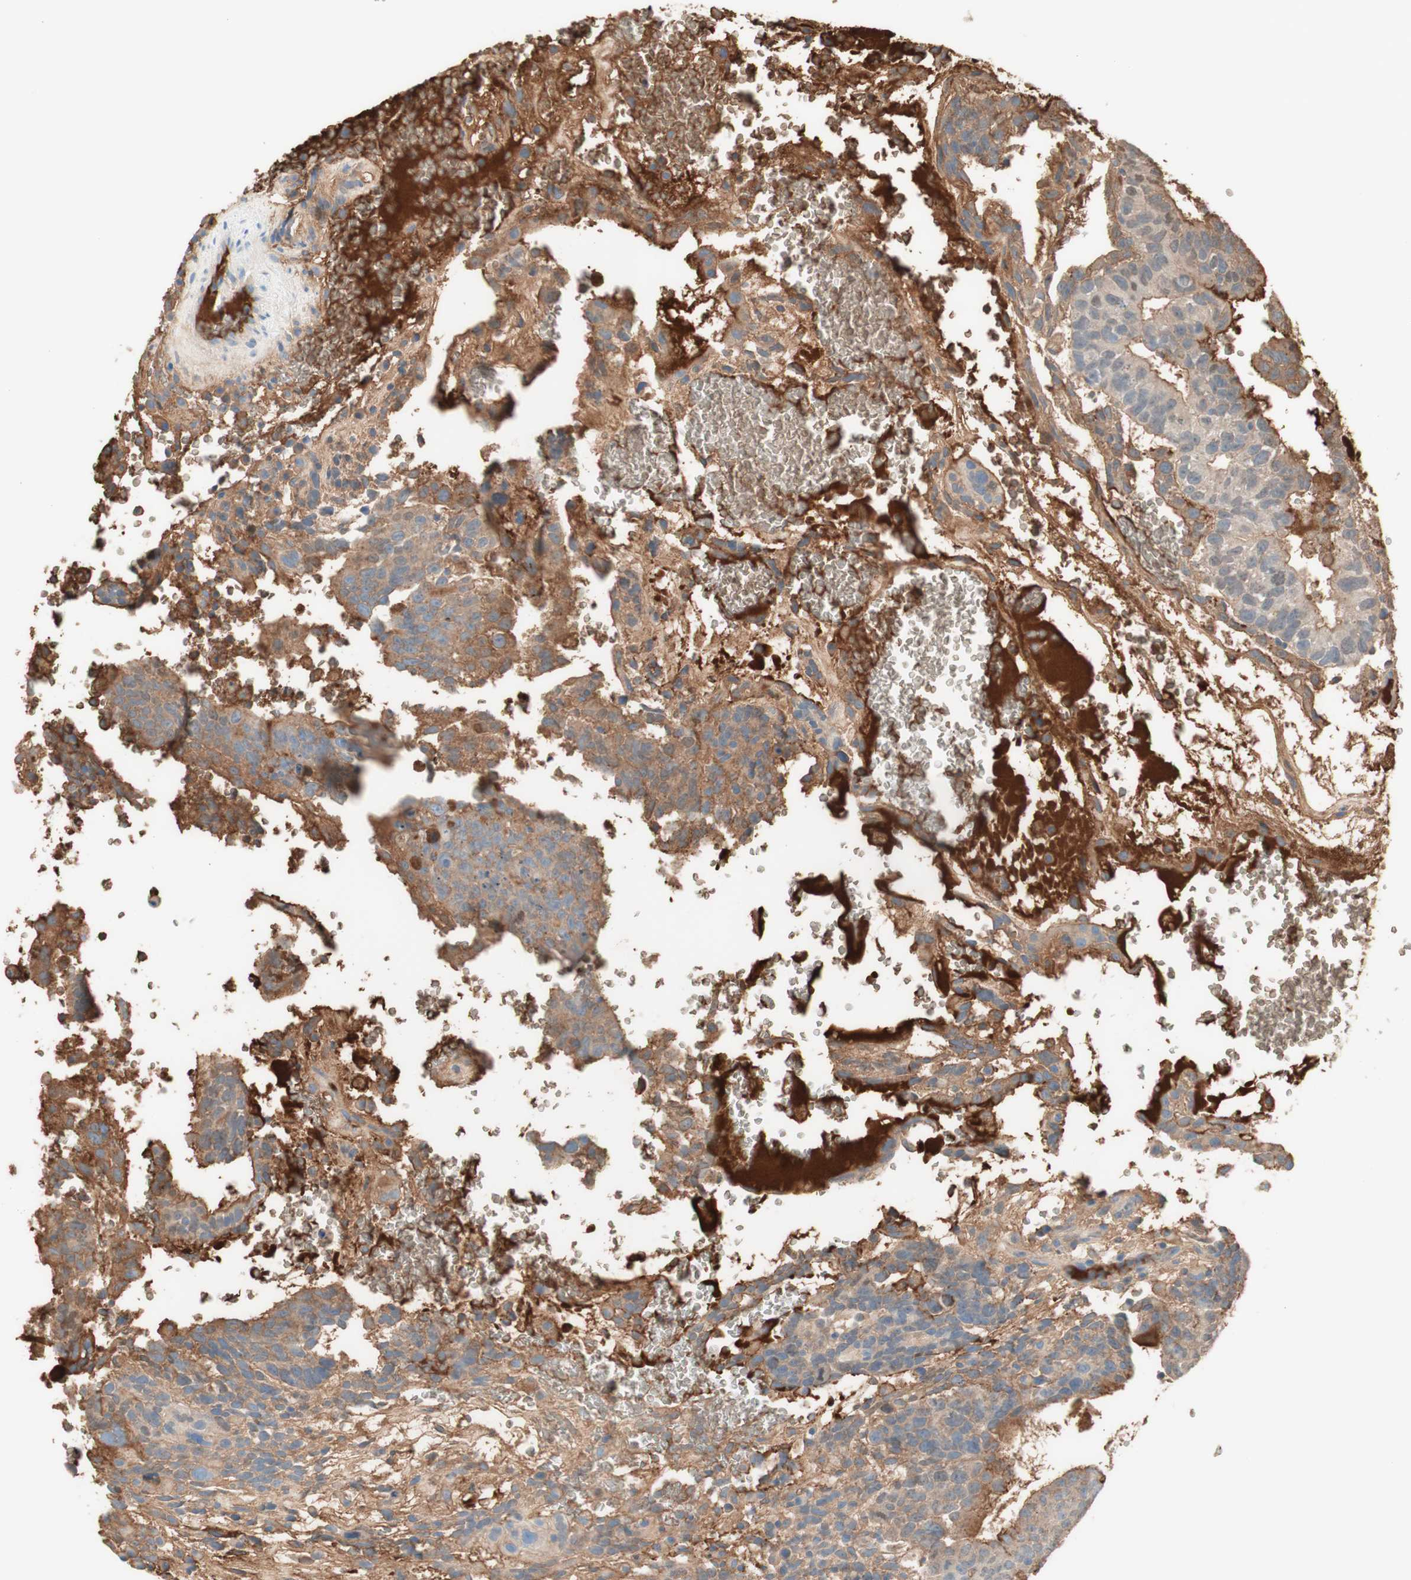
{"staining": {"intensity": "weak", "quantity": "25%-75%", "location": "cytoplasmic/membranous"}, "tissue": "testis cancer", "cell_type": "Tumor cells", "image_type": "cancer", "snomed": [{"axis": "morphology", "description": "Seminoma, NOS"}, {"axis": "morphology", "description": "Carcinoma, Embryonal, NOS"}, {"axis": "topography", "description": "Testis"}], "caption": "This histopathology image displays testis cancer (seminoma) stained with immunohistochemistry to label a protein in brown. The cytoplasmic/membranous of tumor cells show weak positivity for the protein. Nuclei are counter-stained blue.", "gene": "KNG1", "patient": {"sex": "male", "age": 52}}